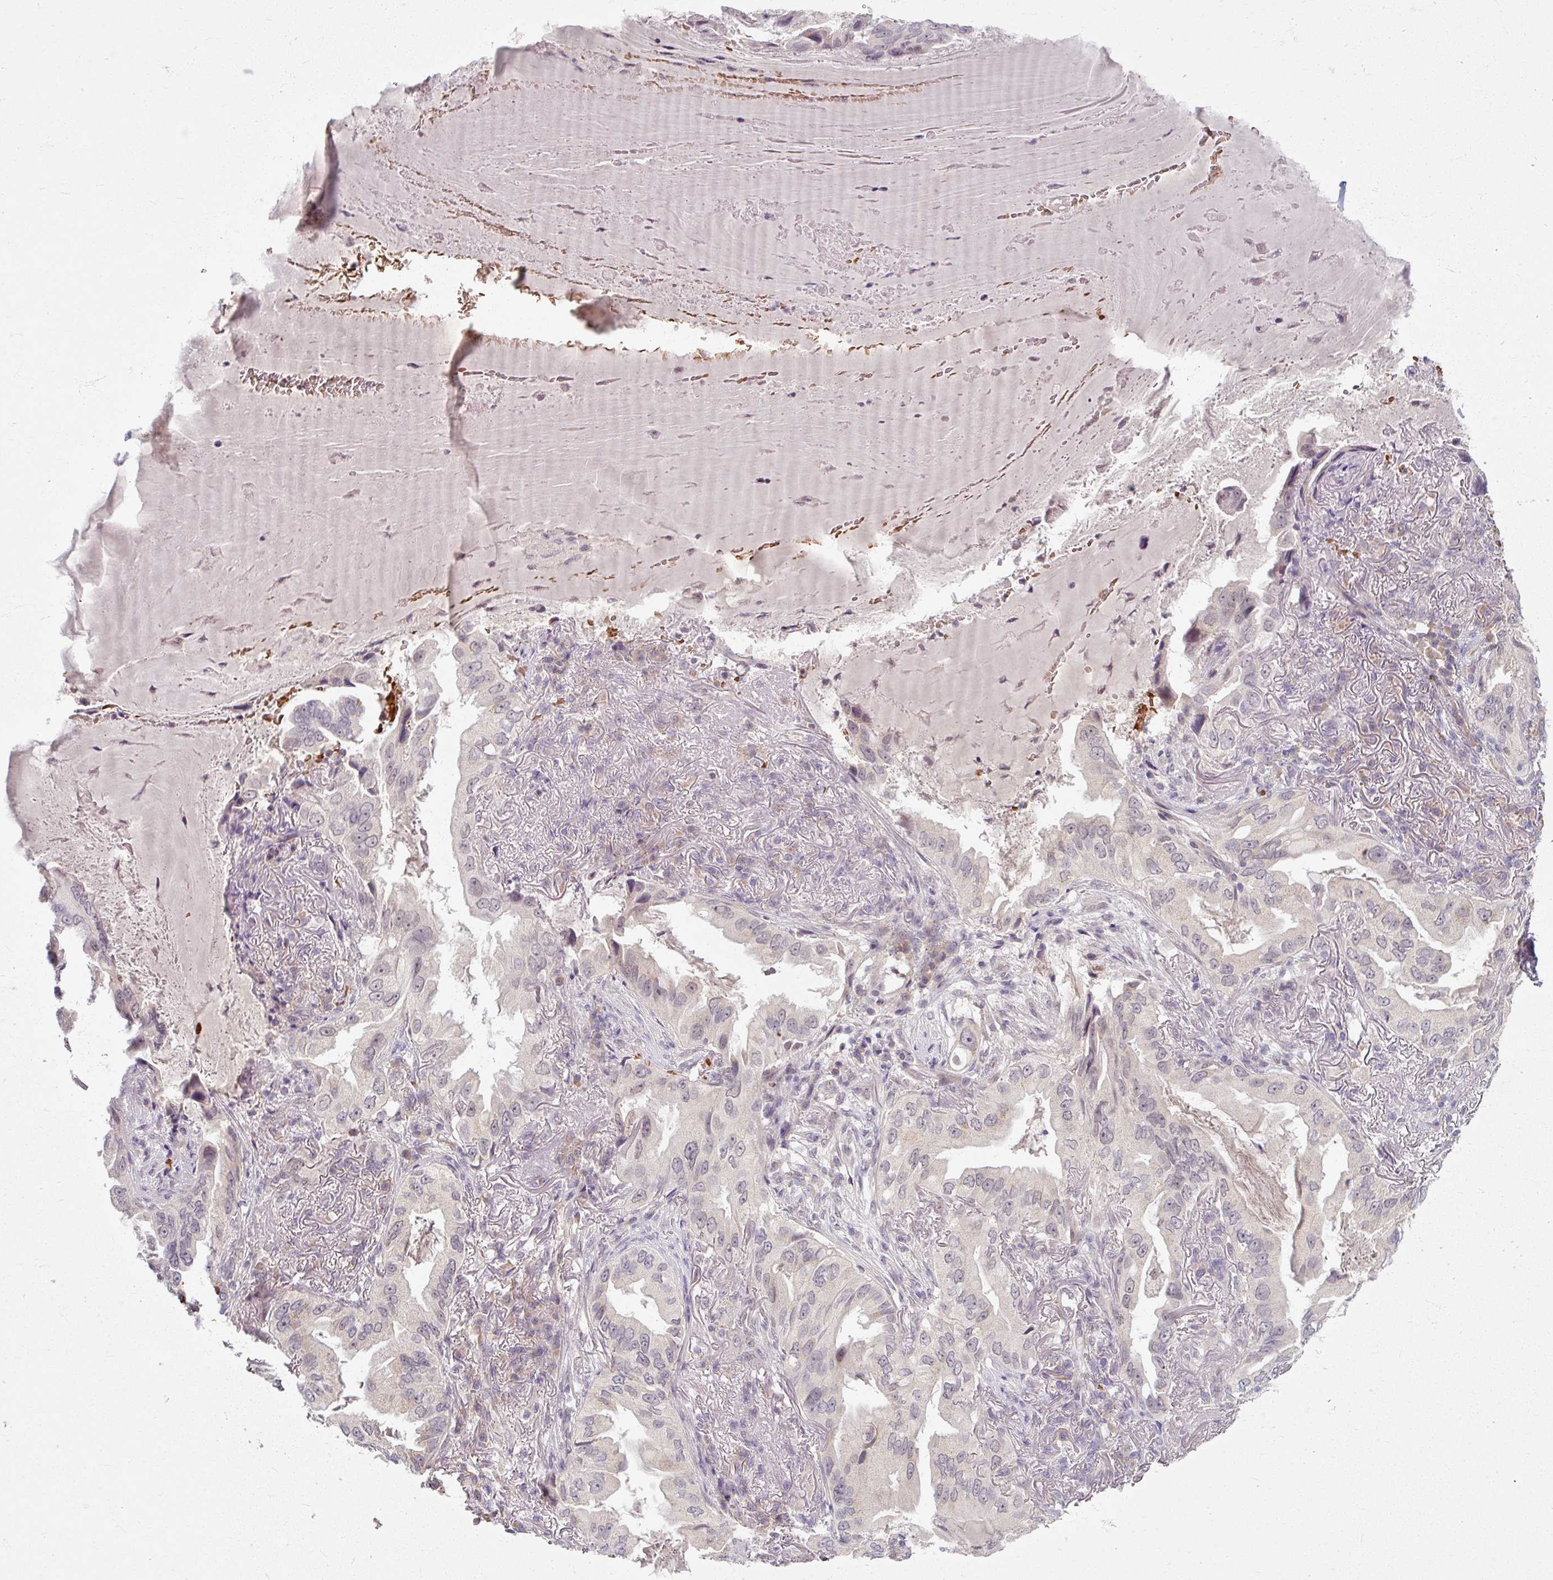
{"staining": {"intensity": "negative", "quantity": "none", "location": "none"}, "tissue": "lung cancer", "cell_type": "Tumor cells", "image_type": "cancer", "snomed": [{"axis": "morphology", "description": "Adenocarcinoma, NOS"}, {"axis": "topography", "description": "Lung"}], "caption": "DAB (3,3'-diaminobenzidine) immunohistochemical staining of human lung cancer (adenocarcinoma) displays no significant positivity in tumor cells.", "gene": "KMT5C", "patient": {"sex": "female", "age": 69}}